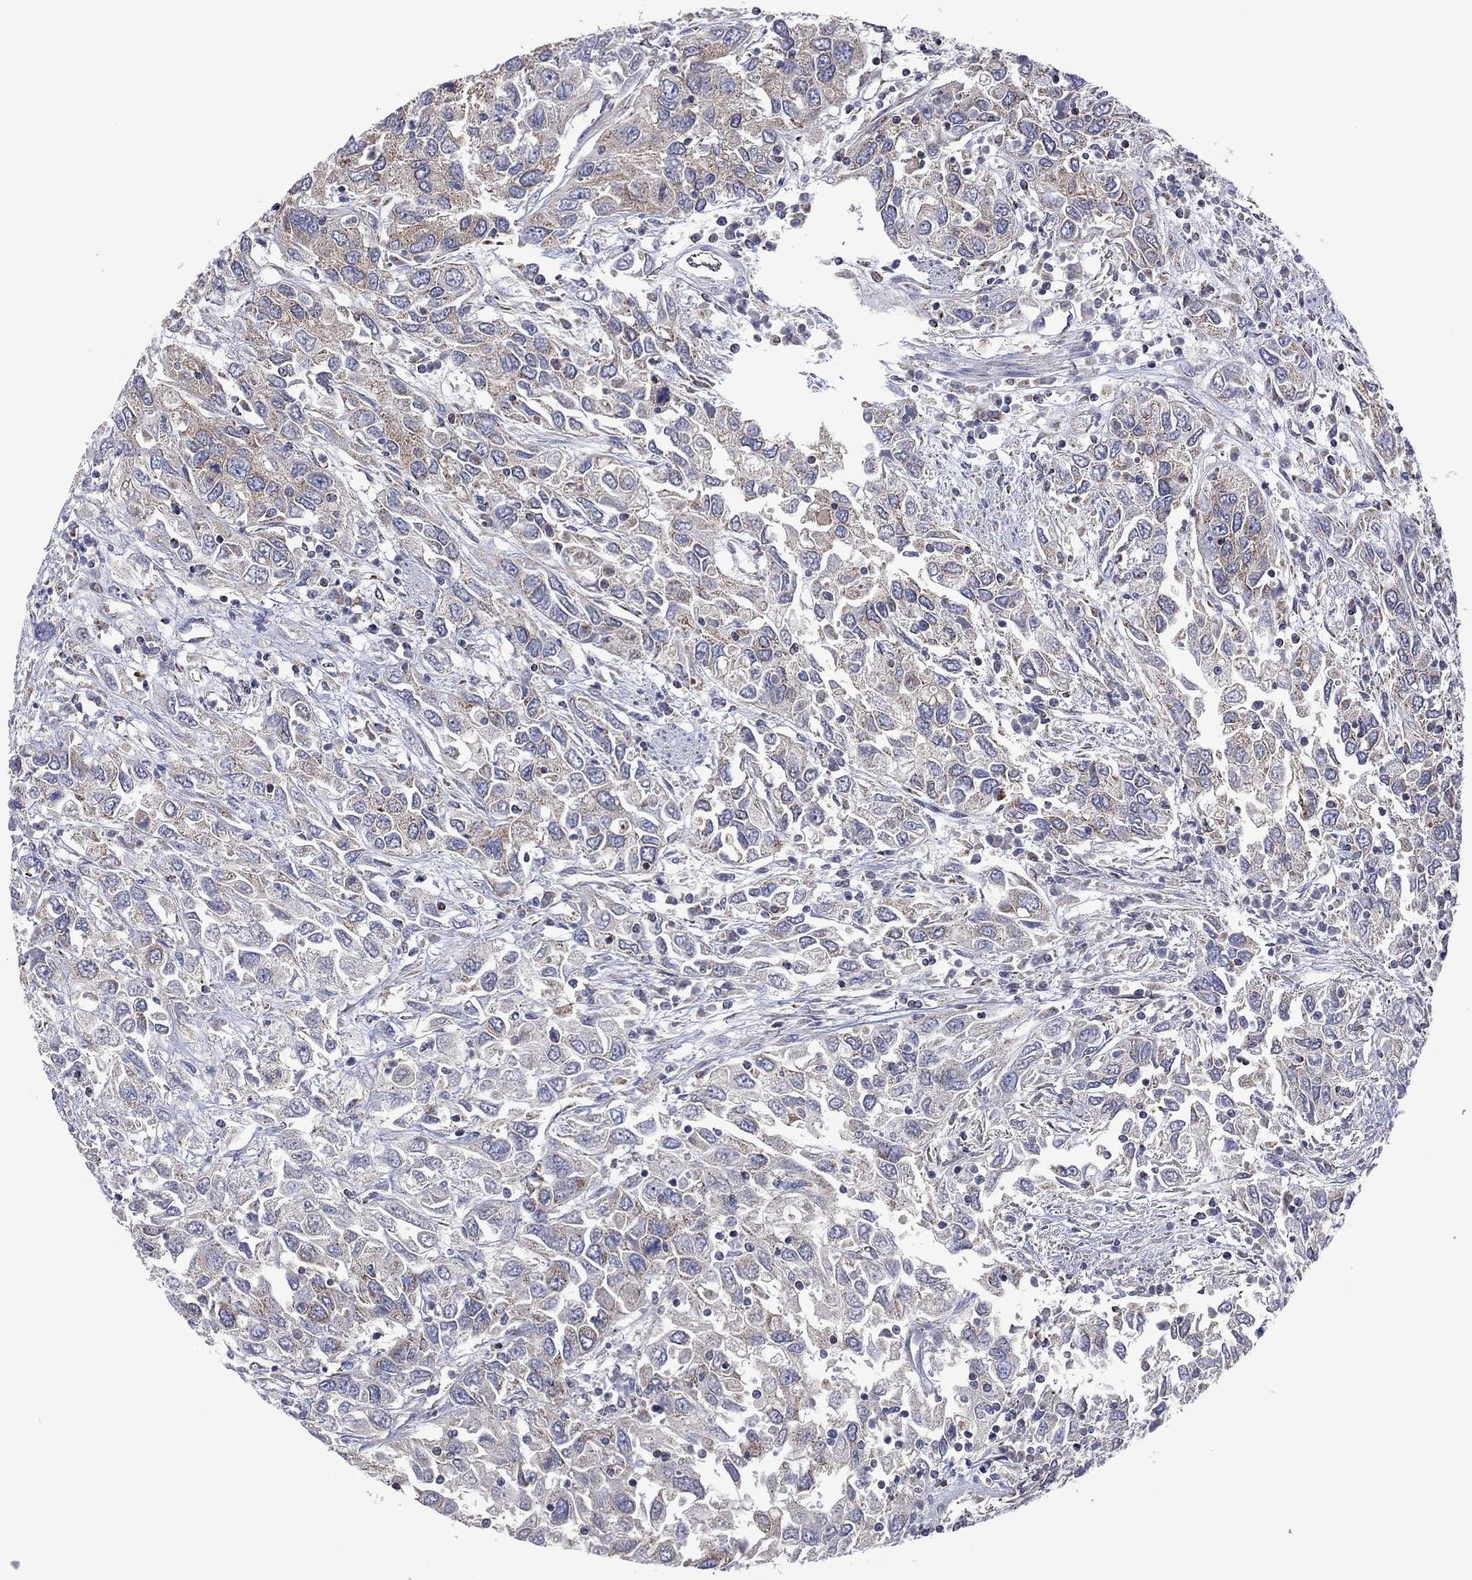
{"staining": {"intensity": "negative", "quantity": "none", "location": "none"}, "tissue": "urothelial cancer", "cell_type": "Tumor cells", "image_type": "cancer", "snomed": [{"axis": "morphology", "description": "Urothelial carcinoma, High grade"}, {"axis": "topography", "description": "Urinary bladder"}], "caption": "This is a photomicrograph of immunohistochemistry (IHC) staining of urothelial cancer, which shows no positivity in tumor cells.", "gene": "PIDD1", "patient": {"sex": "male", "age": 76}}